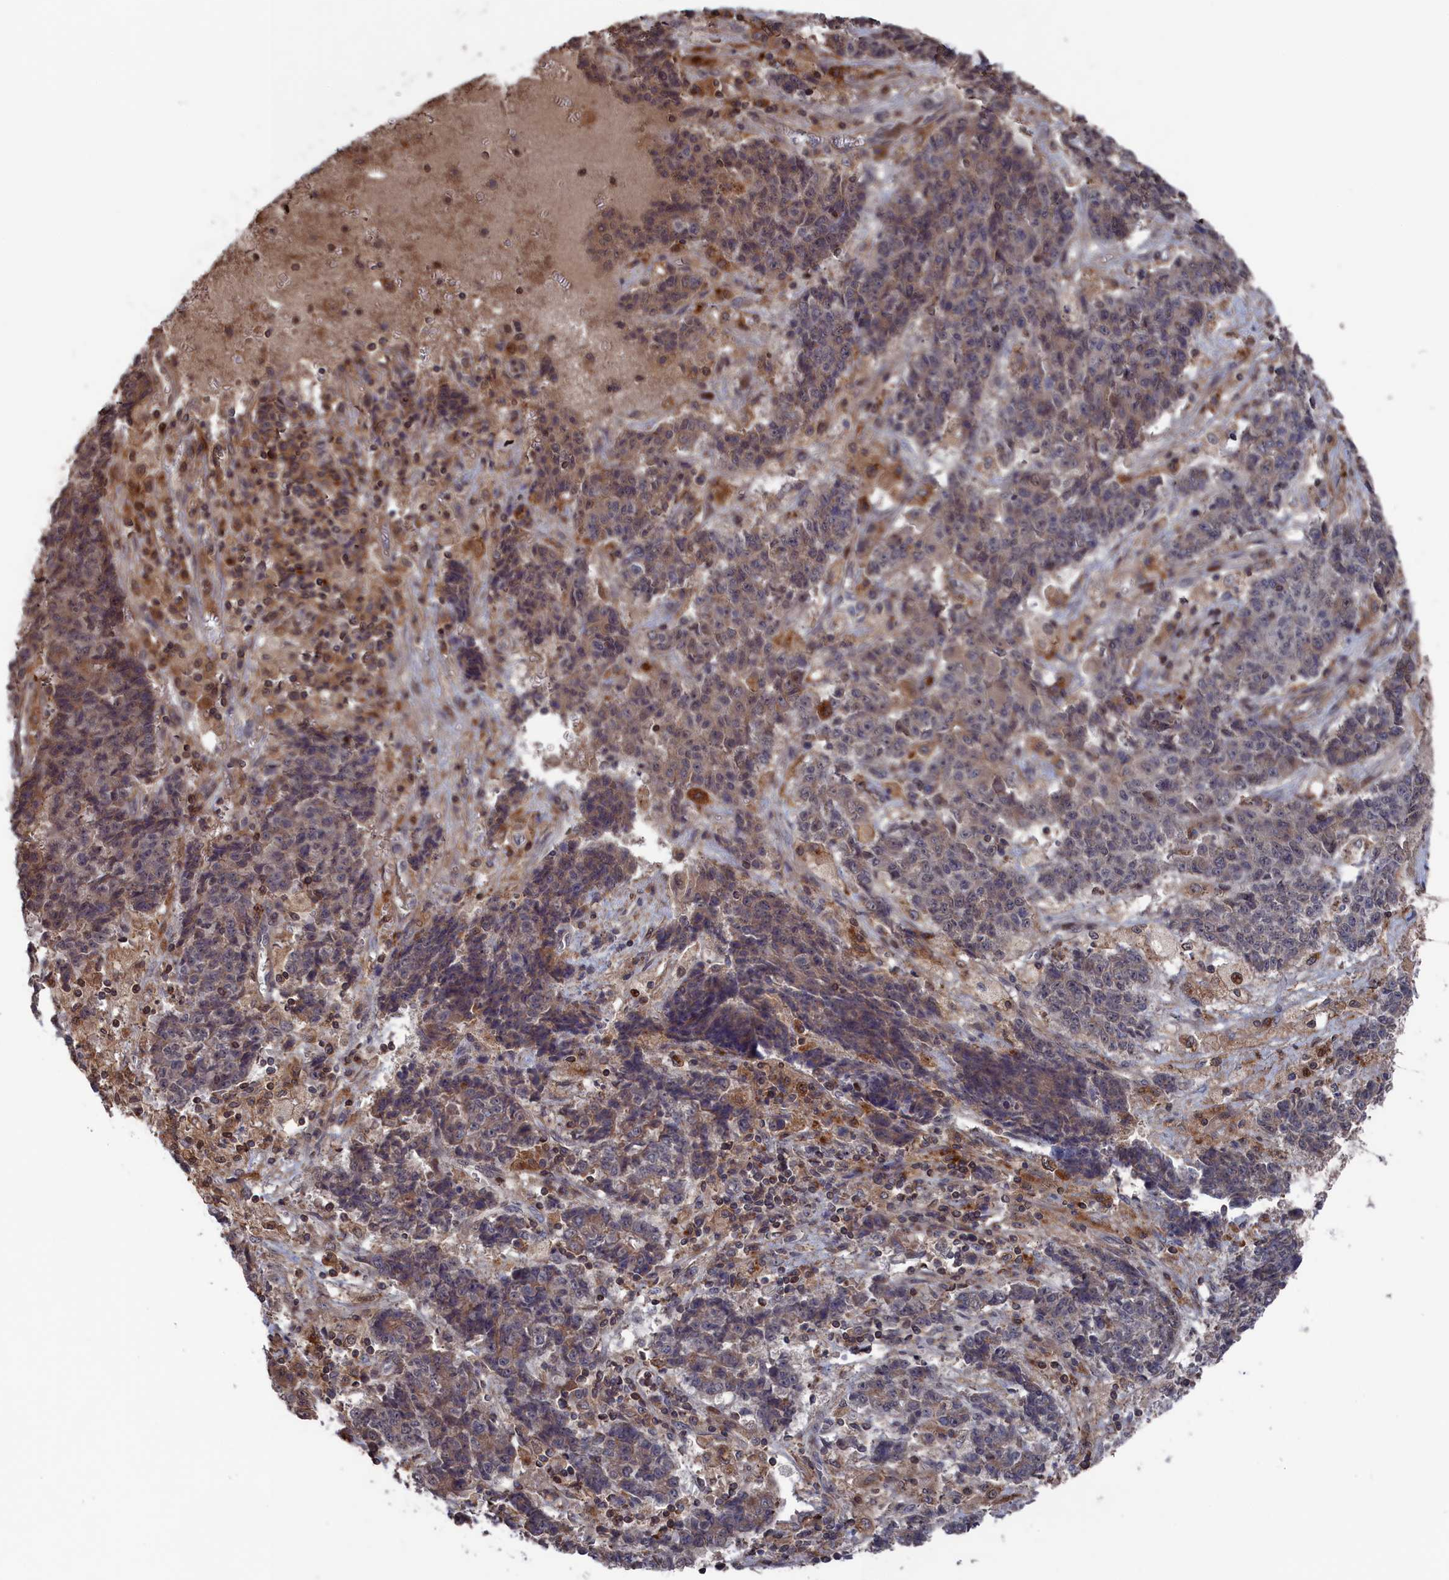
{"staining": {"intensity": "moderate", "quantity": "<25%", "location": "cytoplasmic/membranous"}, "tissue": "ovarian cancer", "cell_type": "Tumor cells", "image_type": "cancer", "snomed": [{"axis": "morphology", "description": "Carcinoma, endometroid"}, {"axis": "topography", "description": "Ovary"}], "caption": "A low amount of moderate cytoplasmic/membranous expression is appreciated in about <25% of tumor cells in endometroid carcinoma (ovarian) tissue.", "gene": "PLA2G15", "patient": {"sex": "female", "age": 42}}